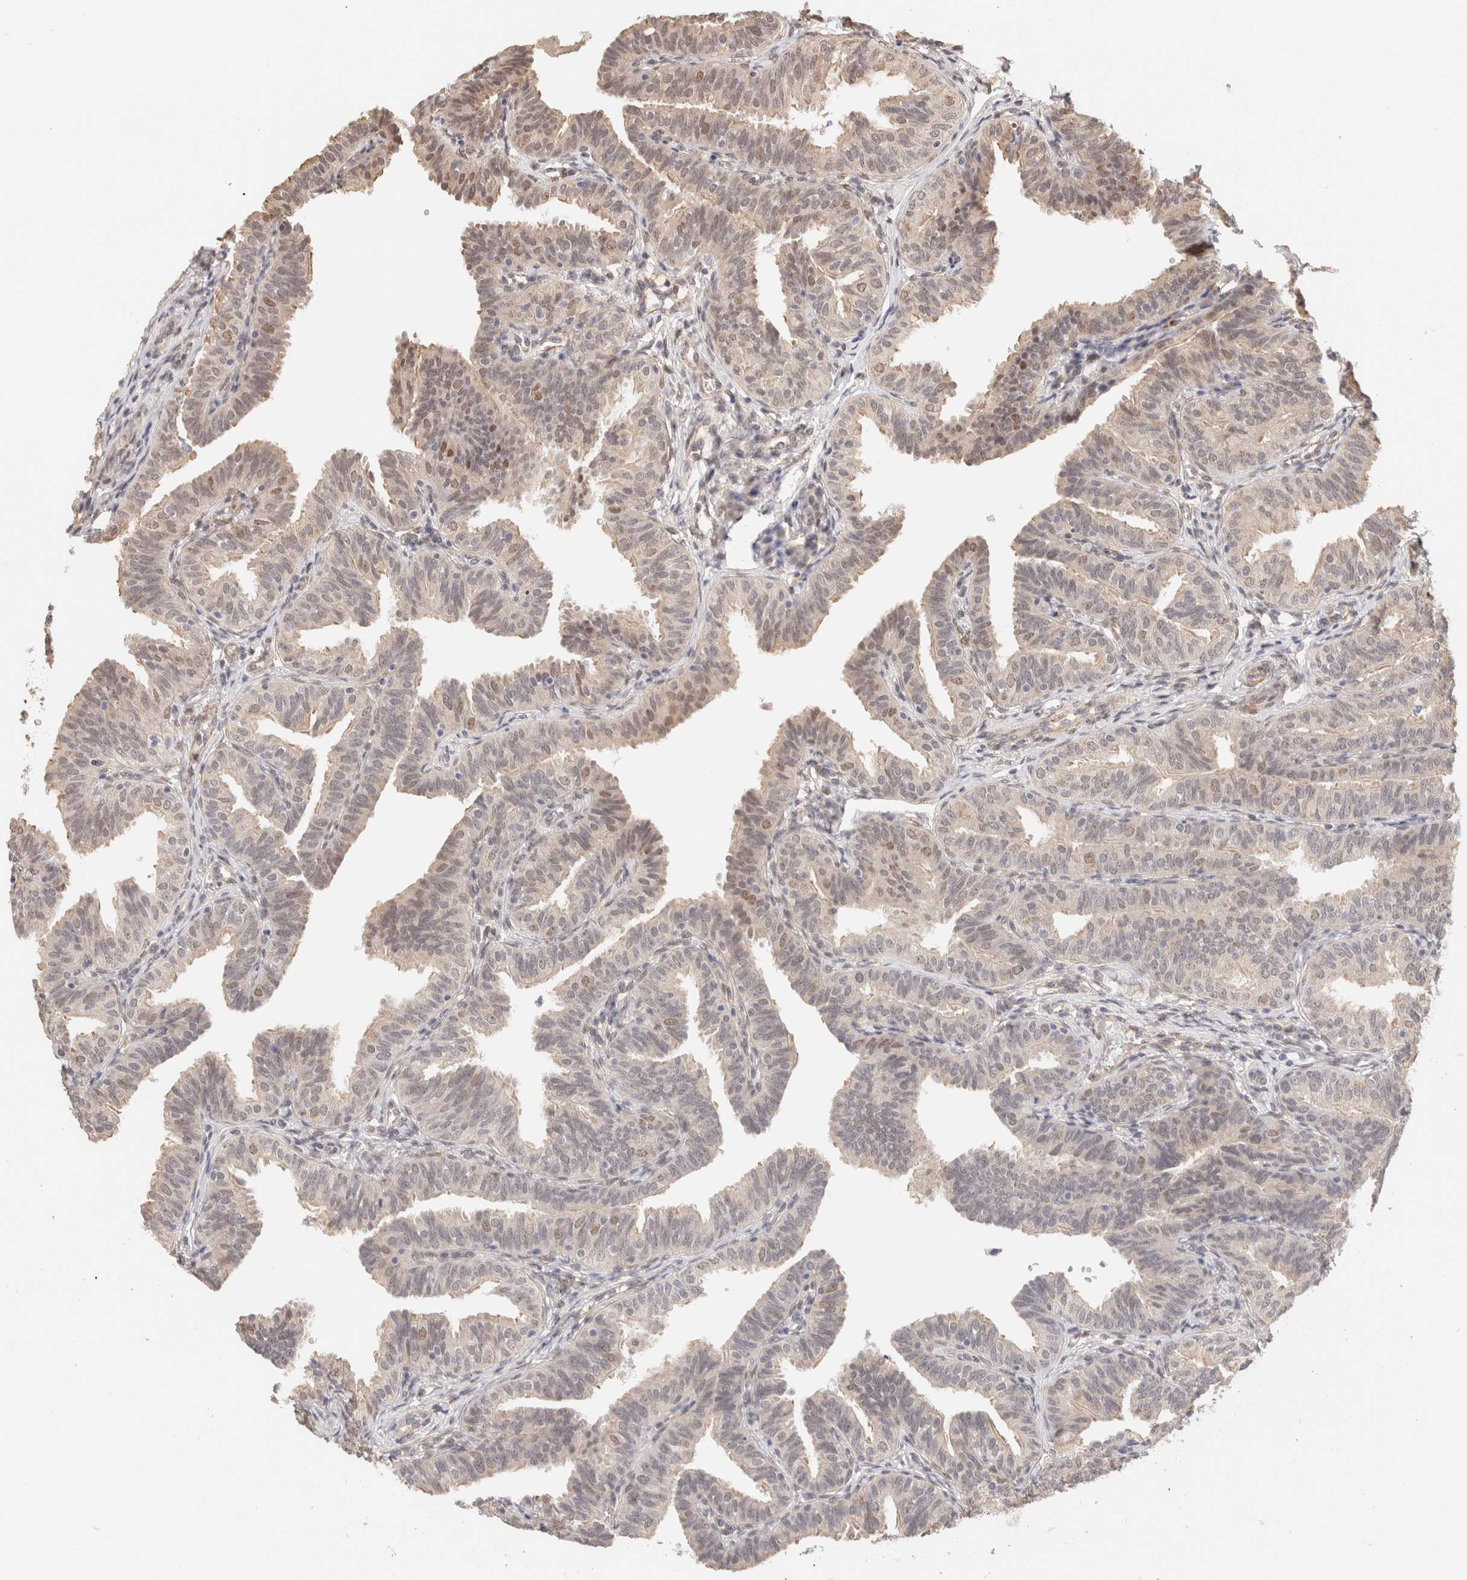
{"staining": {"intensity": "weak", "quantity": ">75%", "location": "cytoplasmic/membranous"}, "tissue": "fallopian tube", "cell_type": "Glandular cells", "image_type": "normal", "snomed": [{"axis": "morphology", "description": "Normal tissue, NOS"}, {"axis": "topography", "description": "Fallopian tube"}], "caption": "Human fallopian tube stained for a protein (brown) exhibits weak cytoplasmic/membranous positive expression in approximately >75% of glandular cells.", "gene": "BRPF3", "patient": {"sex": "female", "age": 35}}